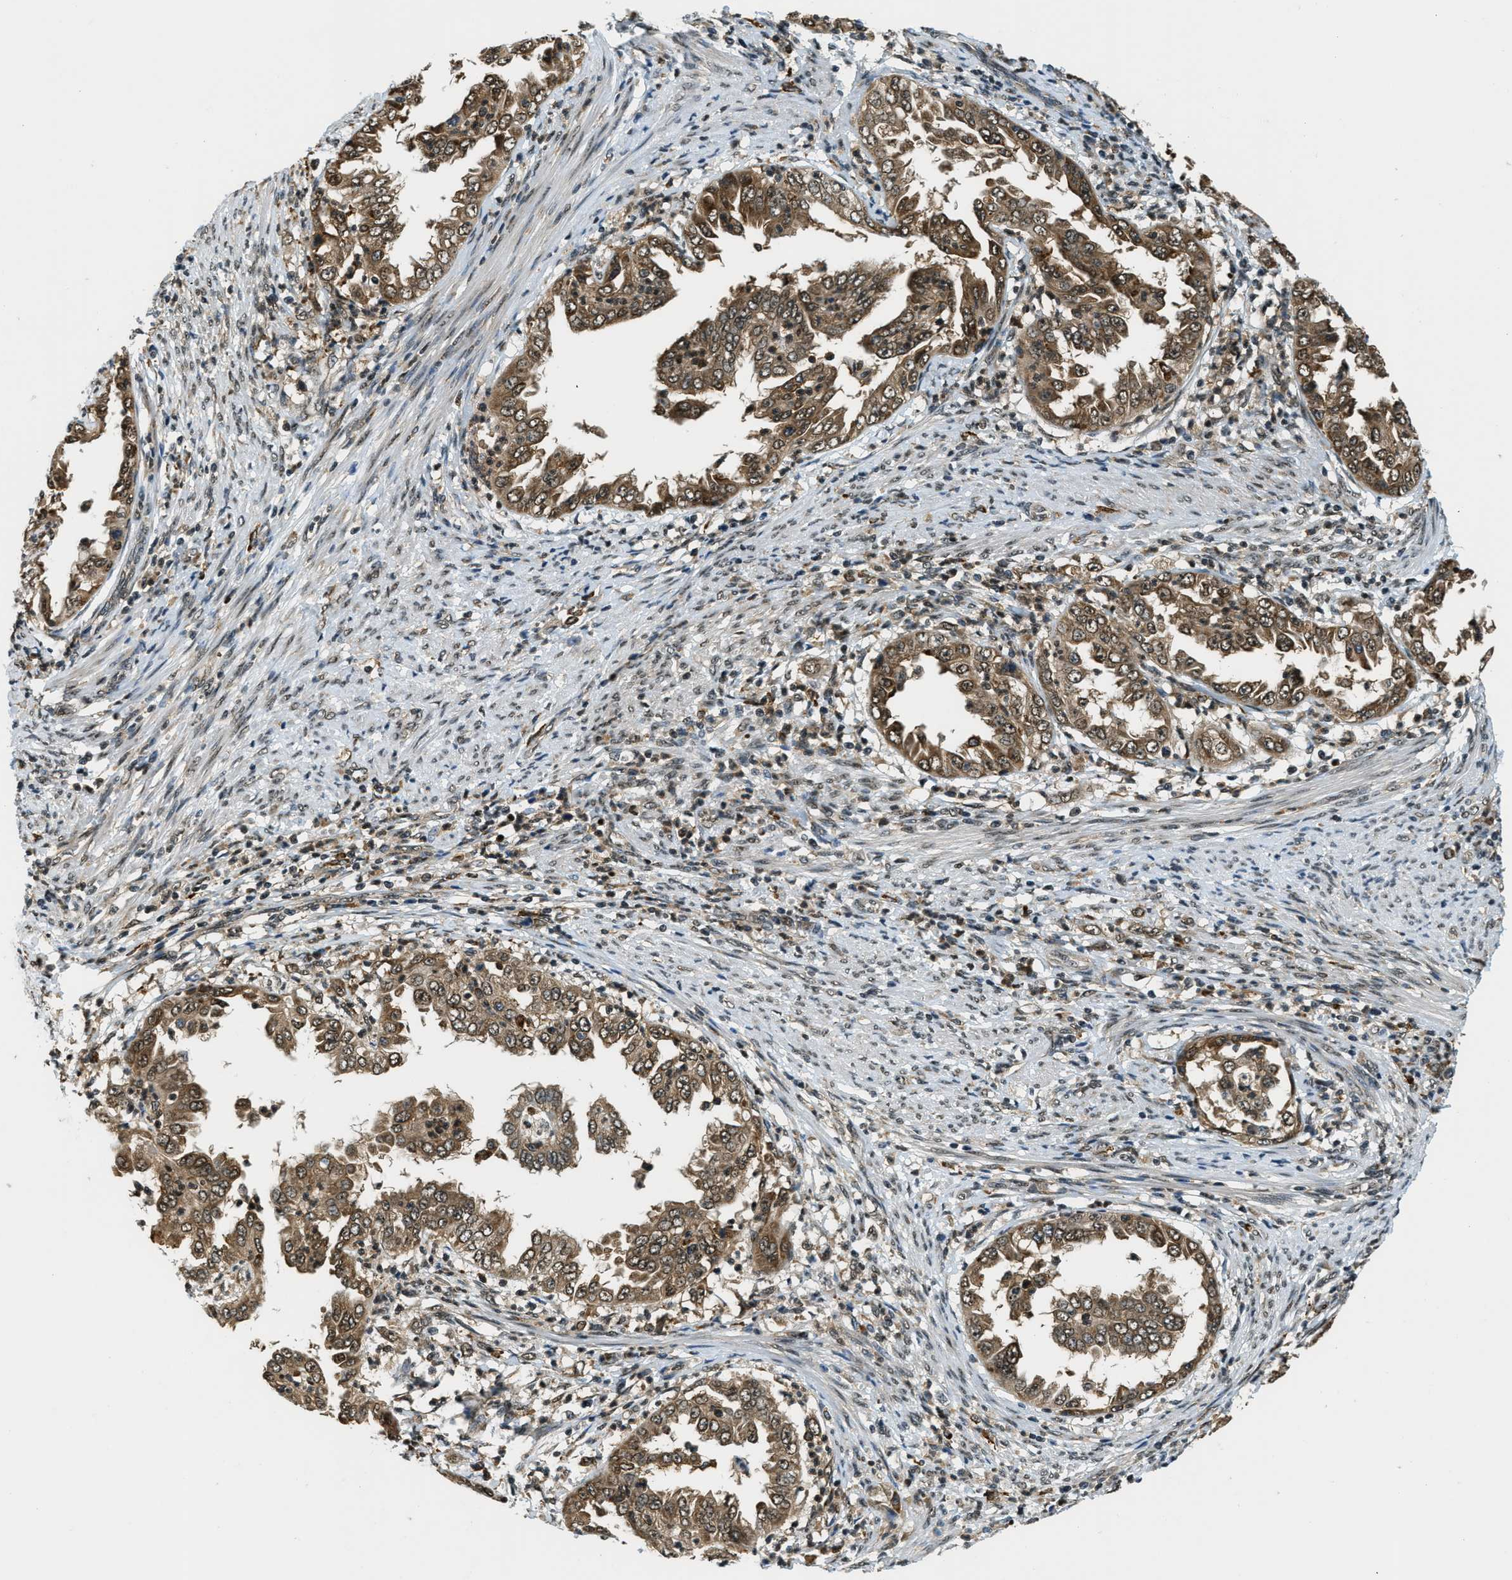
{"staining": {"intensity": "moderate", "quantity": ">75%", "location": "cytoplasmic/membranous,nuclear"}, "tissue": "endometrial cancer", "cell_type": "Tumor cells", "image_type": "cancer", "snomed": [{"axis": "morphology", "description": "Adenocarcinoma, NOS"}, {"axis": "topography", "description": "Endometrium"}], "caption": "IHC micrograph of neoplastic tissue: endometrial cancer (adenocarcinoma) stained using immunohistochemistry (IHC) shows medium levels of moderate protein expression localized specifically in the cytoplasmic/membranous and nuclear of tumor cells, appearing as a cytoplasmic/membranous and nuclear brown color.", "gene": "RAB11FIP1", "patient": {"sex": "female", "age": 85}}